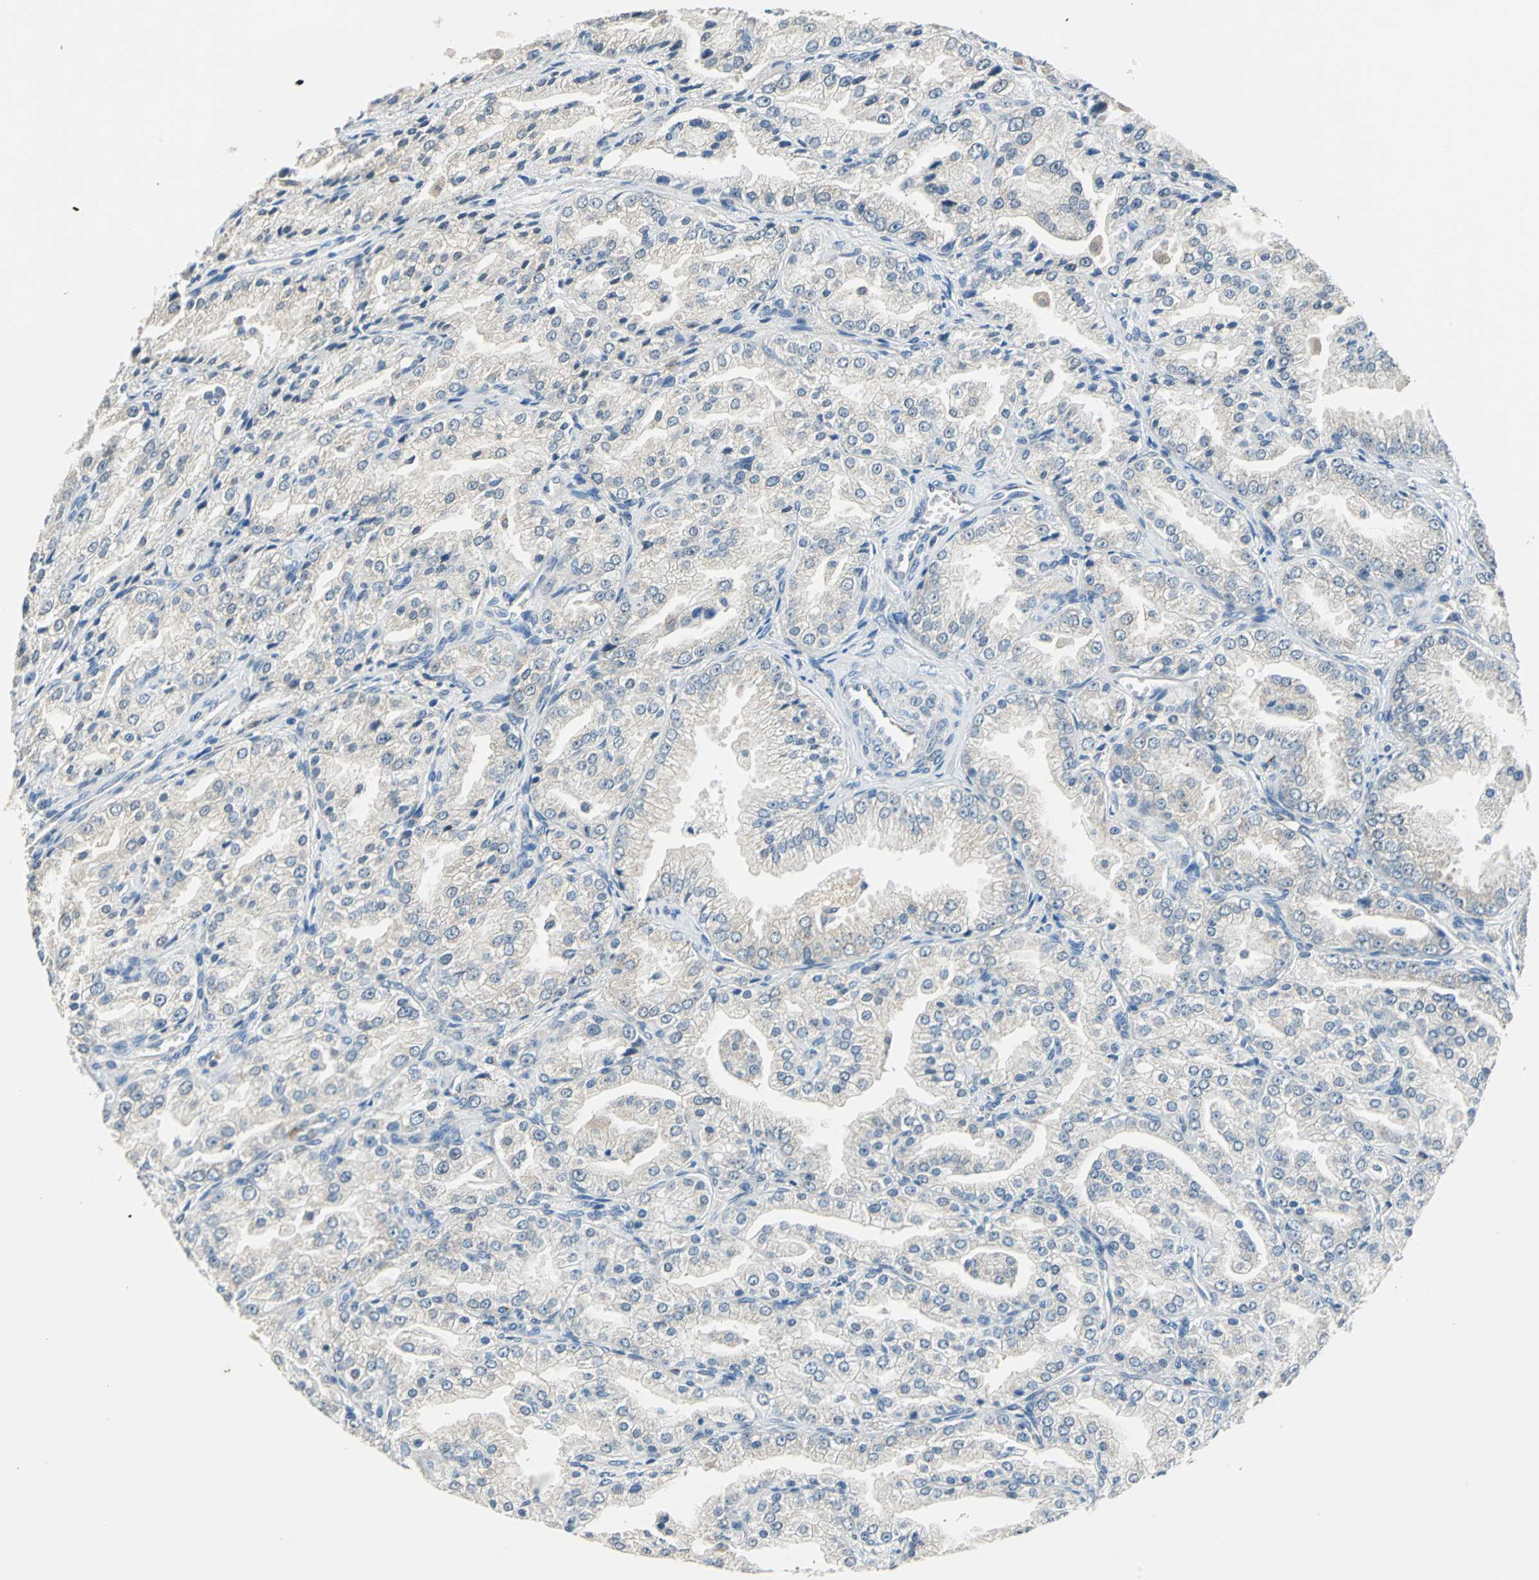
{"staining": {"intensity": "weak", "quantity": "25%-75%", "location": "cytoplasmic/membranous"}, "tissue": "prostate cancer", "cell_type": "Tumor cells", "image_type": "cancer", "snomed": [{"axis": "morphology", "description": "Adenocarcinoma, High grade"}, {"axis": "topography", "description": "Prostate"}], "caption": "An image of prostate cancer stained for a protein displays weak cytoplasmic/membranous brown staining in tumor cells.", "gene": "CPA3", "patient": {"sex": "male", "age": 61}}